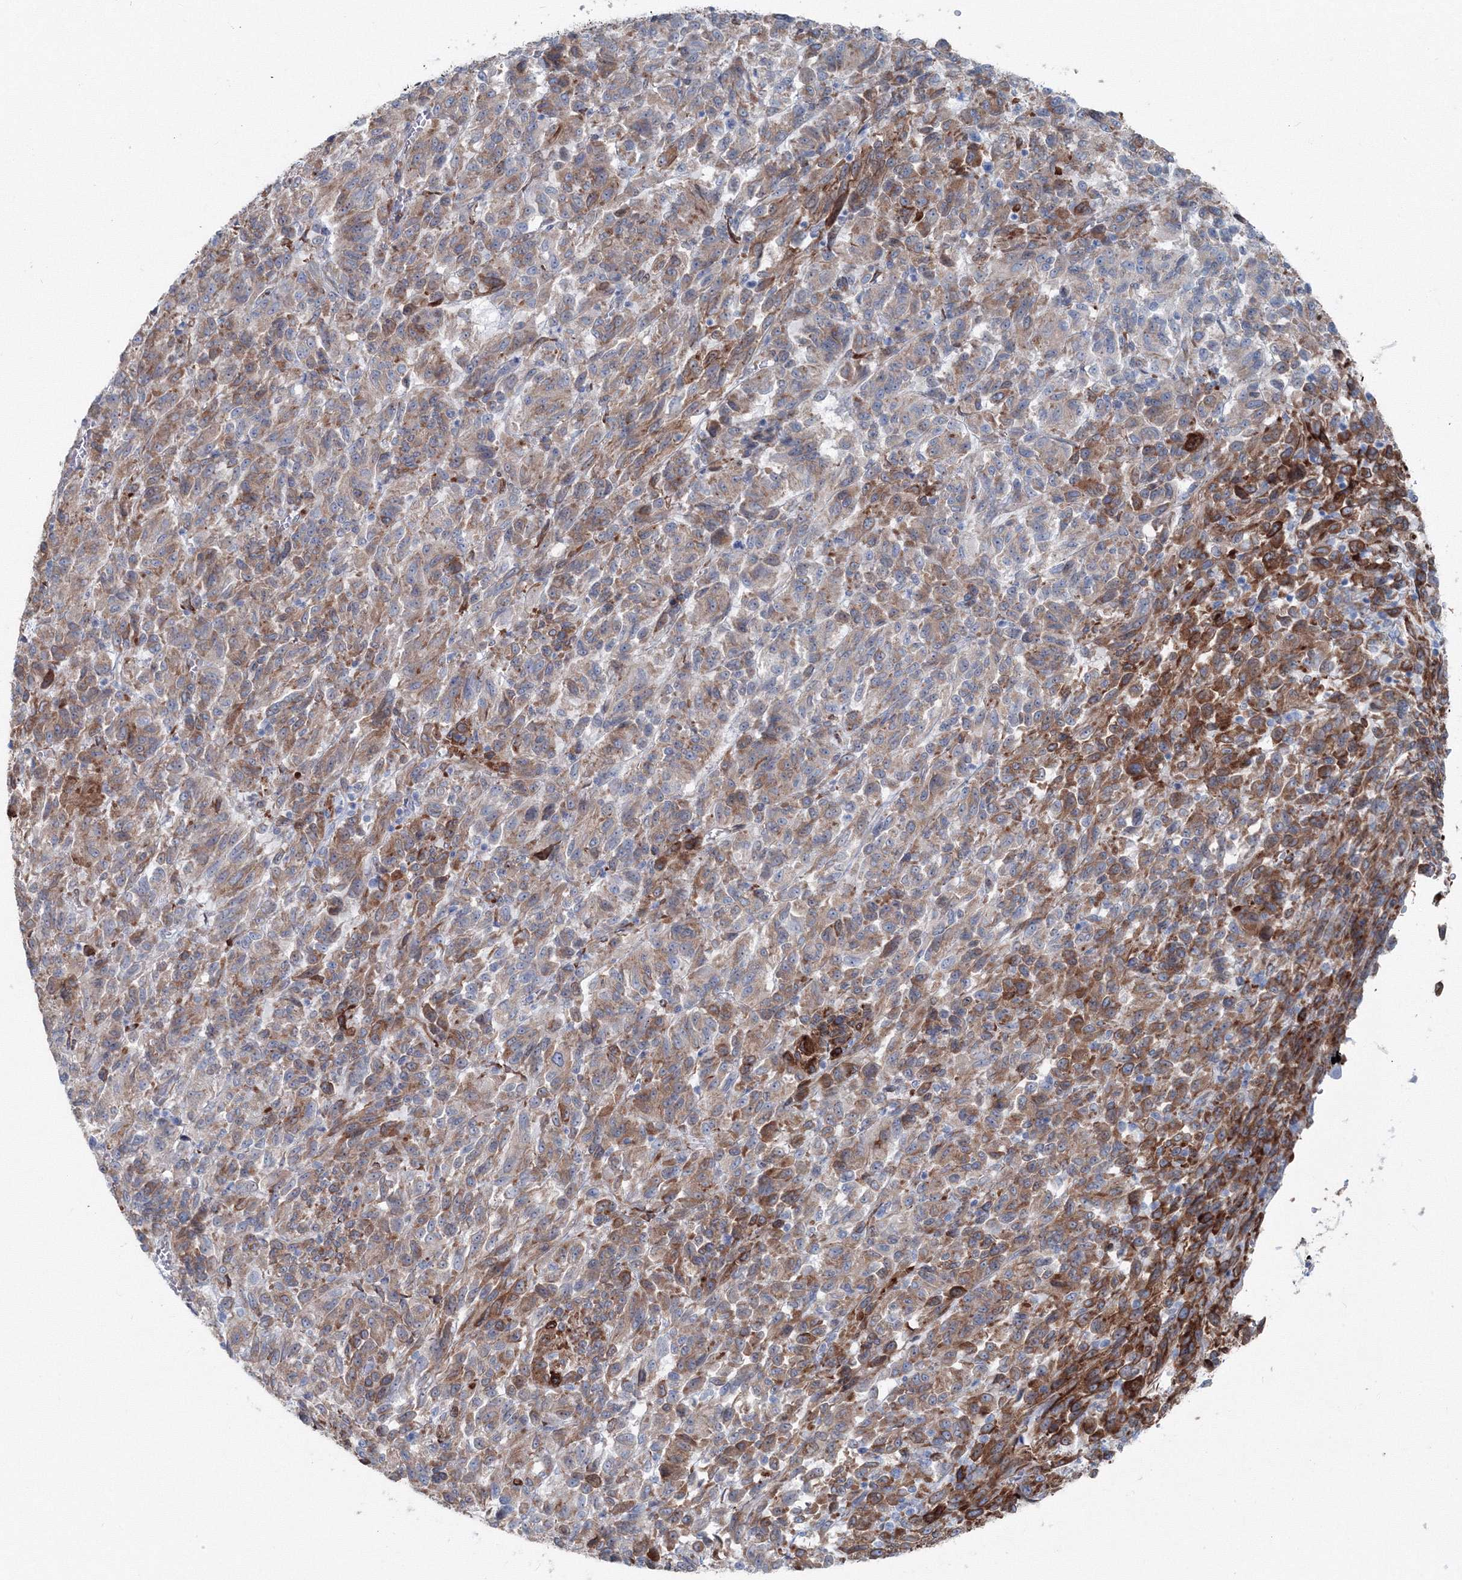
{"staining": {"intensity": "moderate", "quantity": "25%-75%", "location": "cytoplasmic/membranous"}, "tissue": "melanoma", "cell_type": "Tumor cells", "image_type": "cancer", "snomed": [{"axis": "morphology", "description": "Malignant melanoma, Metastatic site"}, {"axis": "topography", "description": "Lung"}], "caption": "This is a photomicrograph of IHC staining of malignant melanoma (metastatic site), which shows moderate expression in the cytoplasmic/membranous of tumor cells.", "gene": "RCN1", "patient": {"sex": "male", "age": 64}}